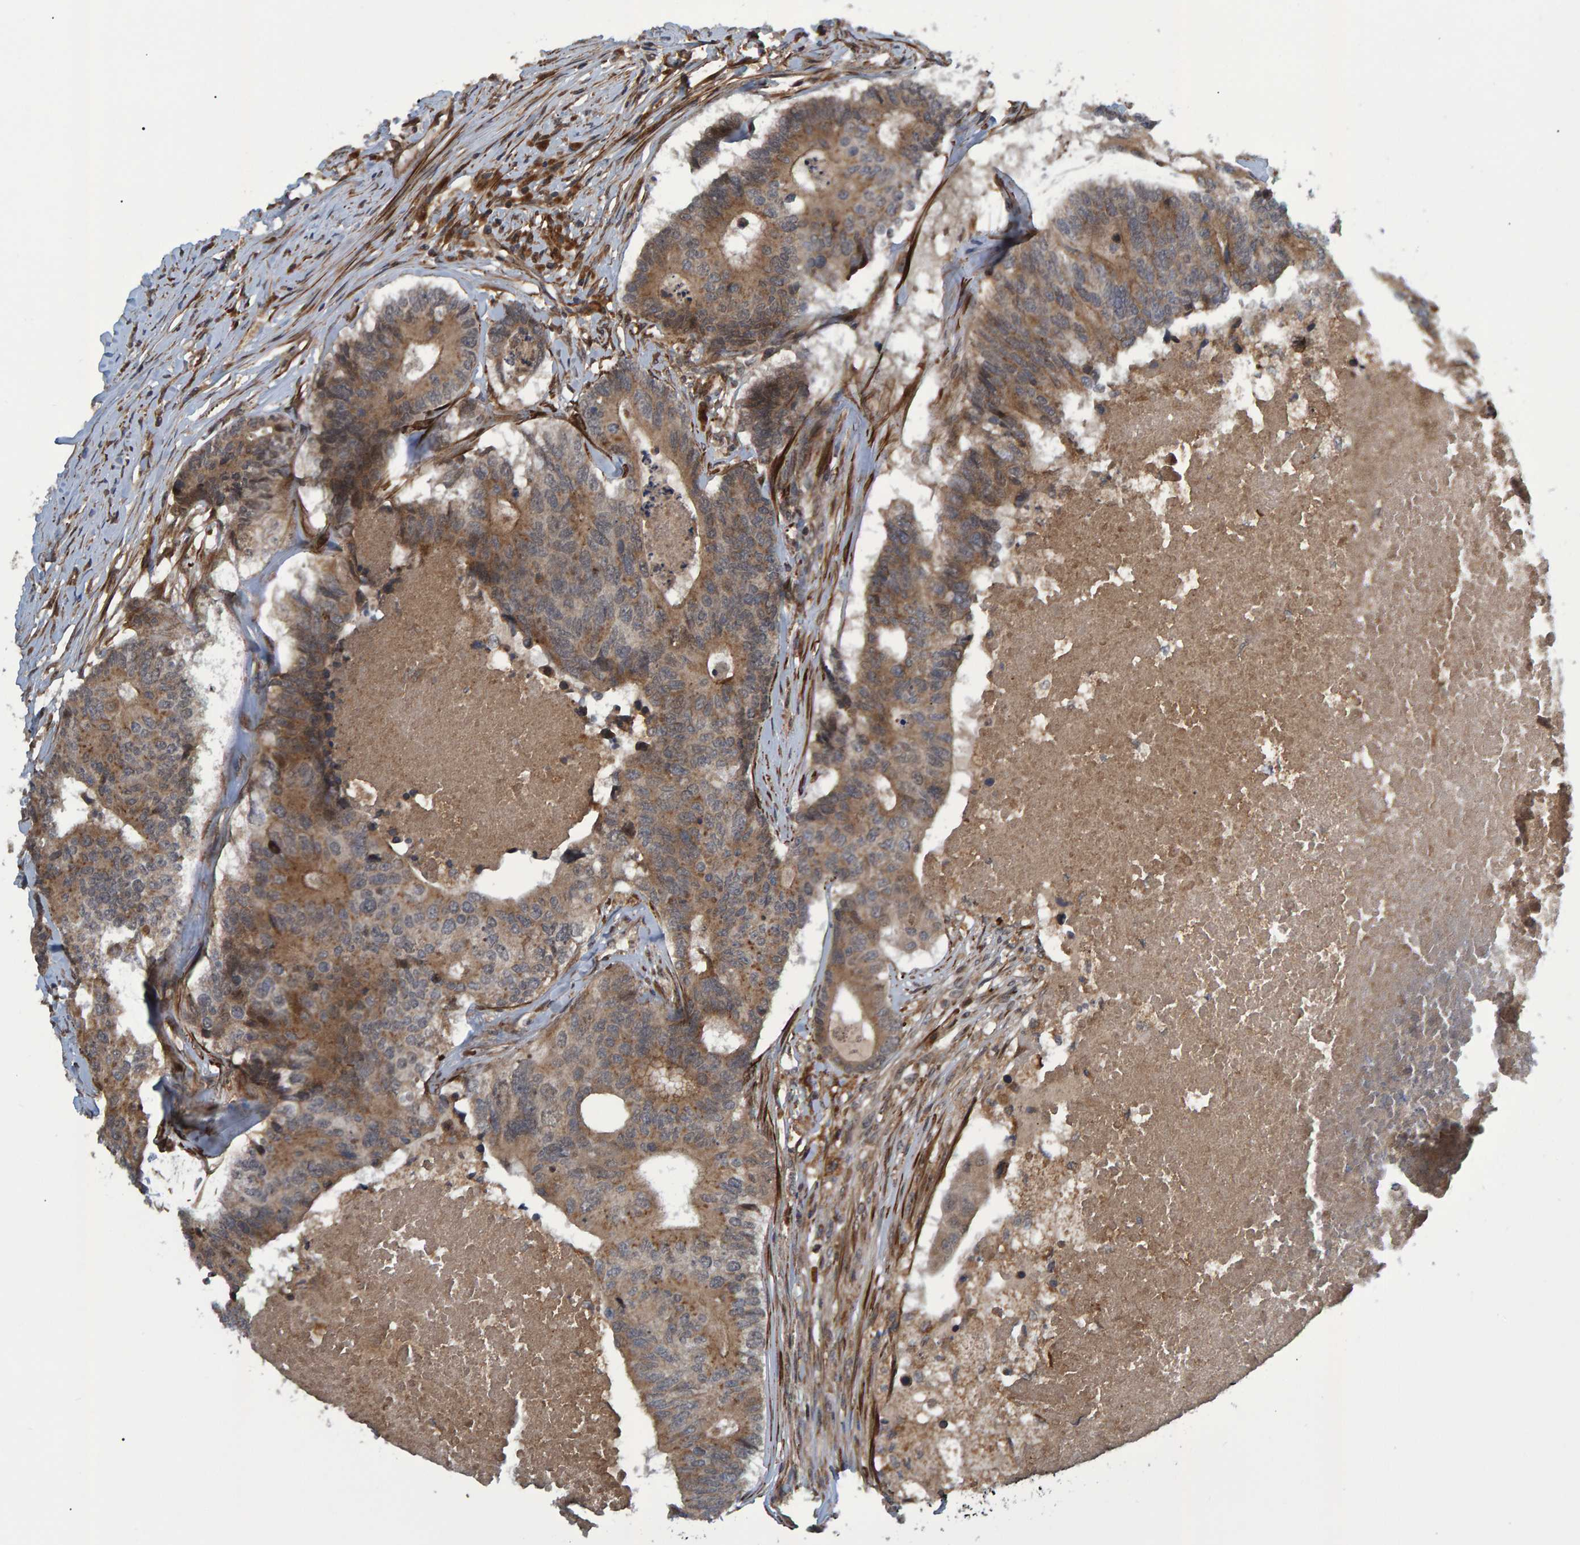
{"staining": {"intensity": "moderate", "quantity": ">75%", "location": "cytoplasmic/membranous"}, "tissue": "colorectal cancer", "cell_type": "Tumor cells", "image_type": "cancer", "snomed": [{"axis": "morphology", "description": "Adenocarcinoma, NOS"}, {"axis": "topography", "description": "Colon"}], "caption": "This photomicrograph displays colorectal adenocarcinoma stained with immunohistochemistry (IHC) to label a protein in brown. The cytoplasmic/membranous of tumor cells show moderate positivity for the protein. Nuclei are counter-stained blue.", "gene": "ATP6V1H", "patient": {"sex": "female", "age": 67}}